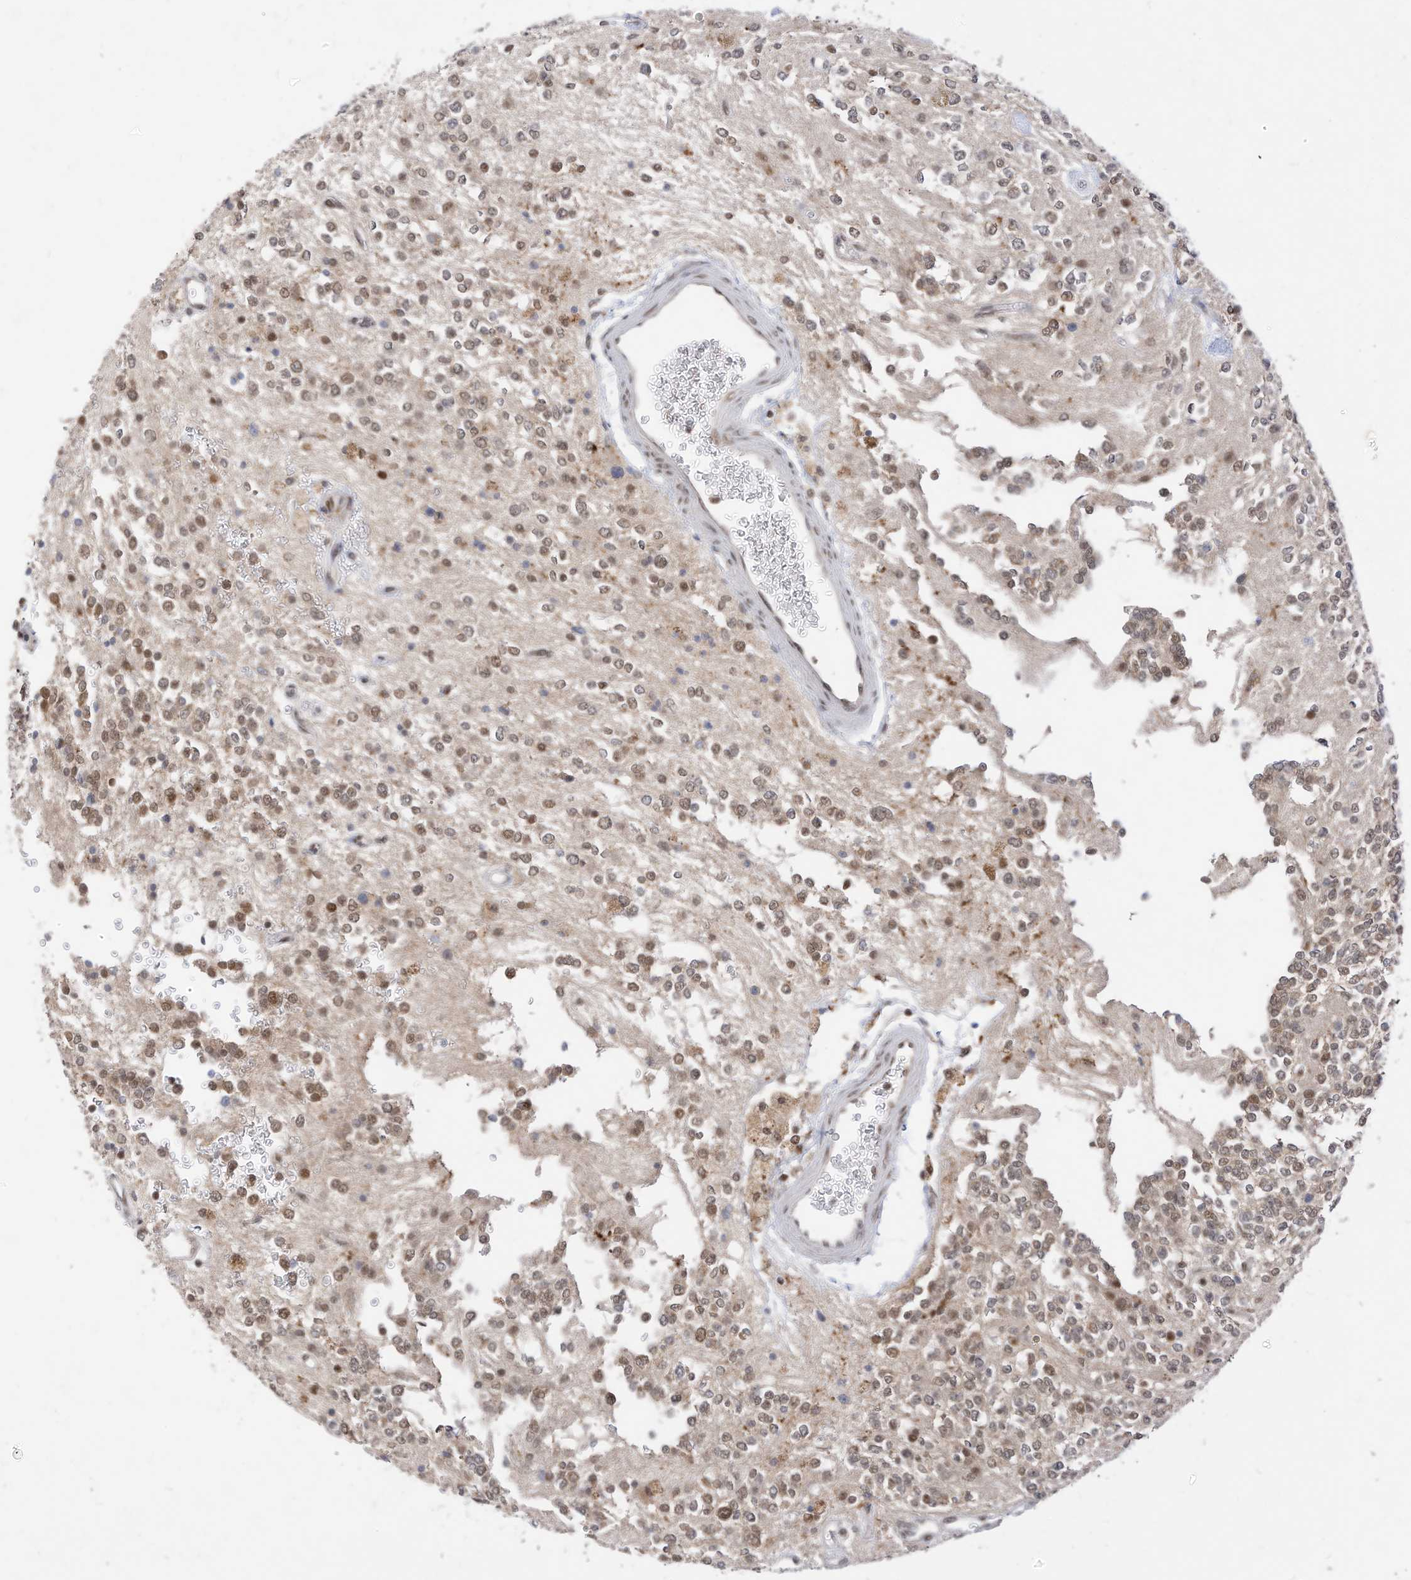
{"staining": {"intensity": "moderate", "quantity": ">75%", "location": "nuclear"}, "tissue": "glioma", "cell_type": "Tumor cells", "image_type": "cancer", "snomed": [{"axis": "morphology", "description": "Glioma, malignant, High grade"}, {"axis": "topography", "description": "Brain"}], "caption": "High-magnification brightfield microscopy of glioma stained with DAB (3,3'-diaminobenzidine) (brown) and counterstained with hematoxylin (blue). tumor cells exhibit moderate nuclear positivity is identified in about>75% of cells.", "gene": "OGT", "patient": {"sex": "male", "age": 34}}